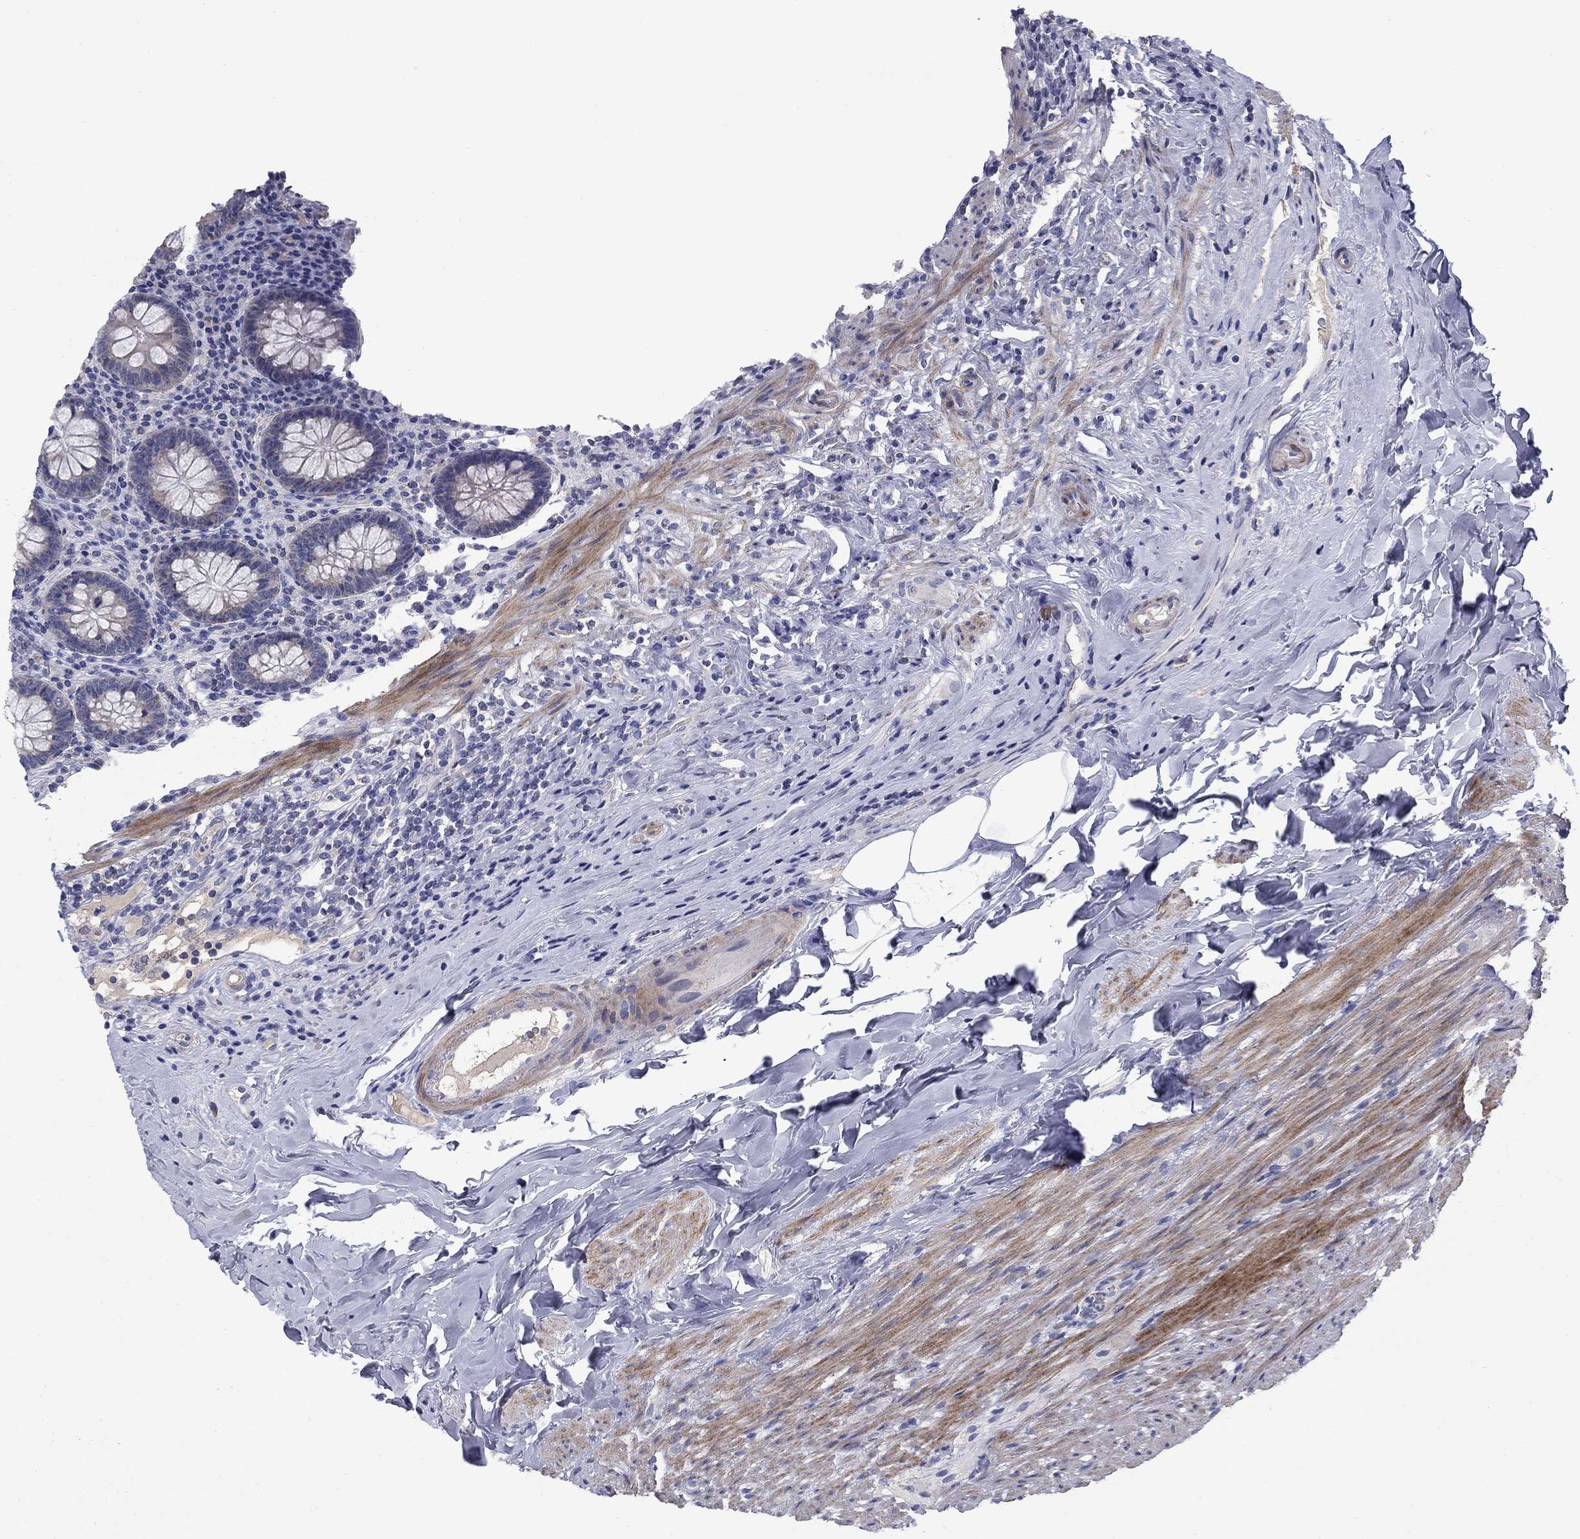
{"staining": {"intensity": "negative", "quantity": "none", "location": "none"}, "tissue": "appendix", "cell_type": "Glandular cells", "image_type": "normal", "snomed": [{"axis": "morphology", "description": "Normal tissue, NOS"}, {"axis": "topography", "description": "Appendix"}], "caption": "Immunohistochemistry micrograph of unremarkable appendix stained for a protein (brown), which shows no staining in glandular cells. The staining was performed using DAB (3,3'-diaminobenzidine) to visualize the protein expression in brown, while the nuclei were stained in blue with hematoxylin (Magnification: 20x).", "gene": "FRK", "patient": {"sex": "male", "age": 47}}